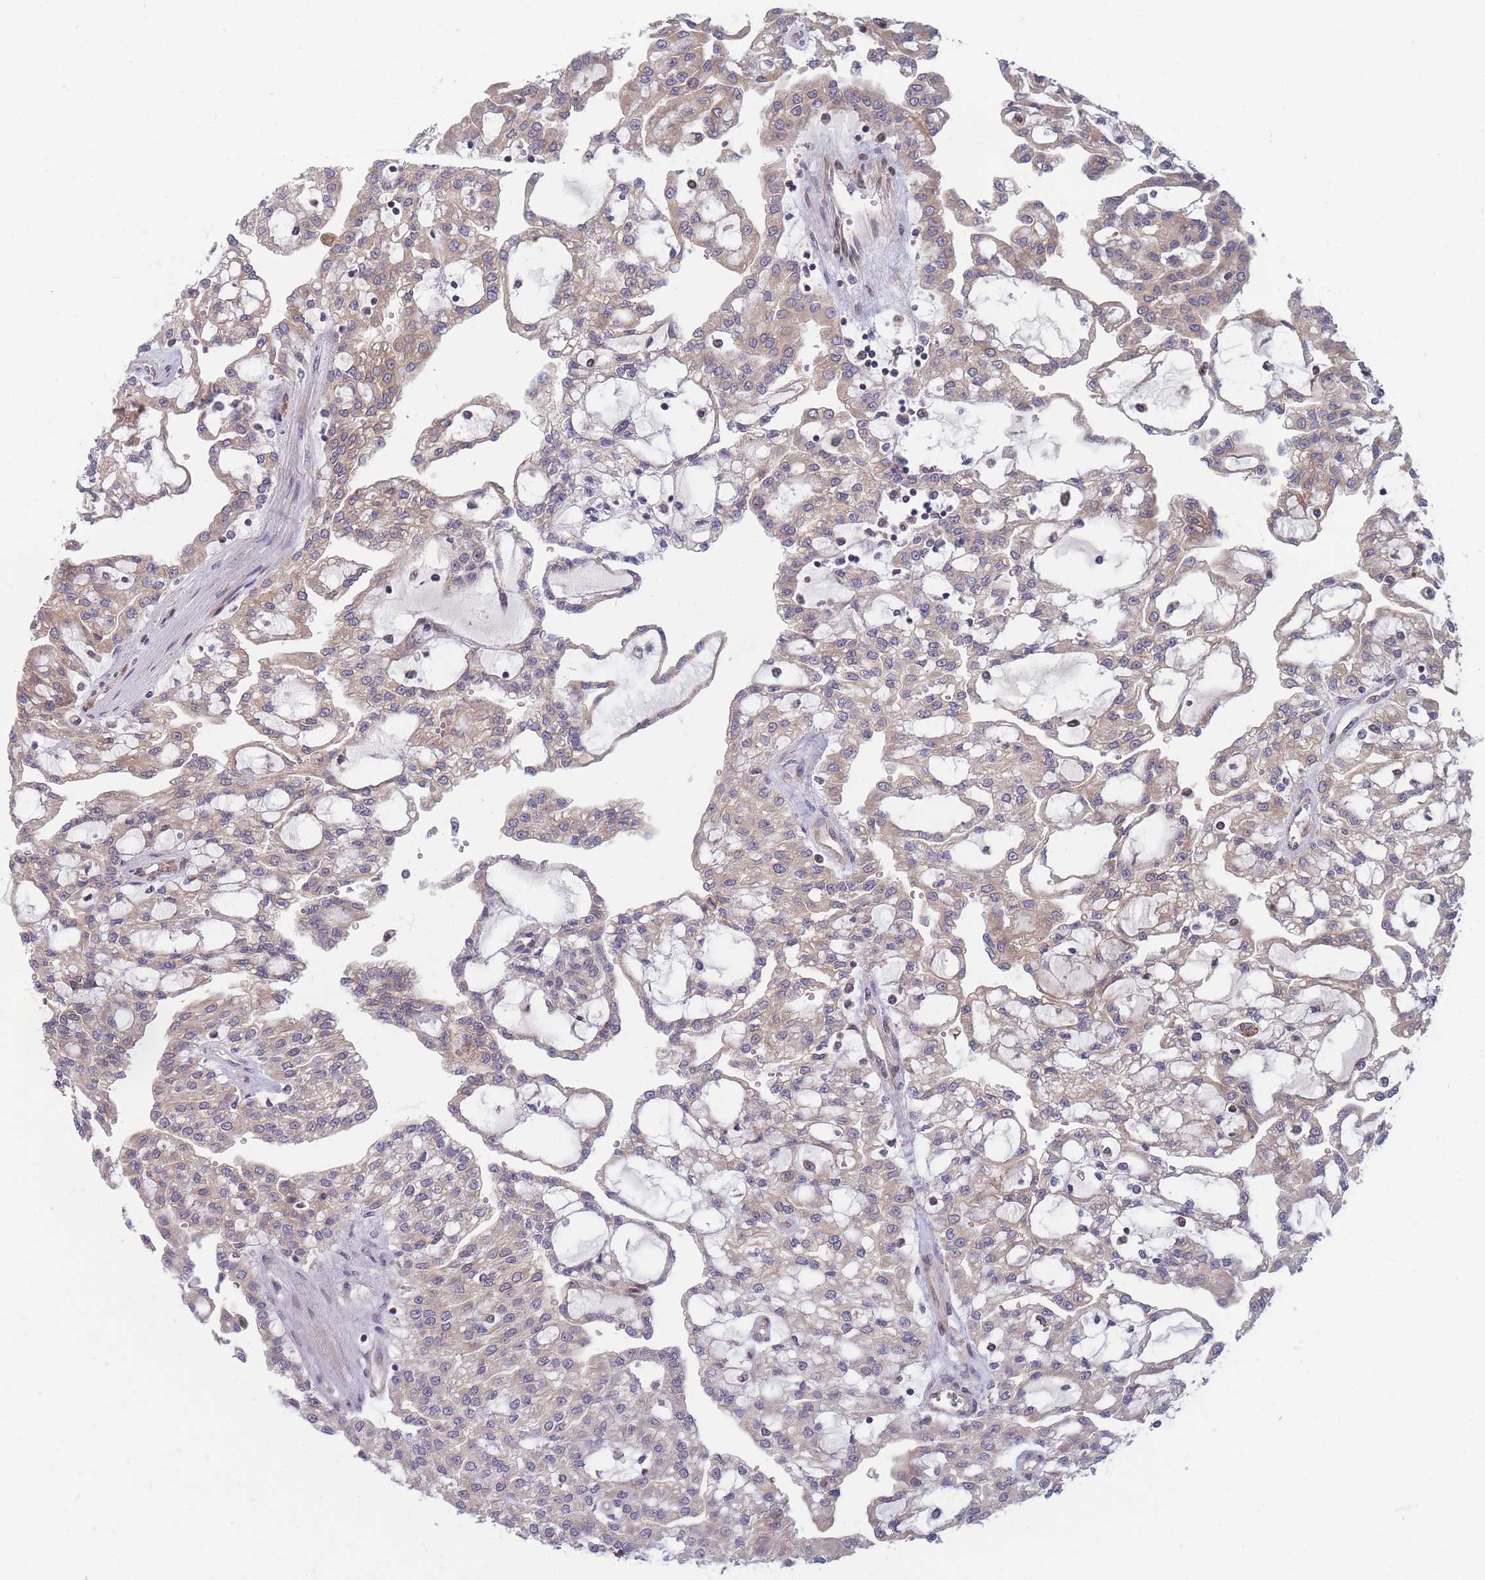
{"staining": {"intensity": "weak", "quantity": ">75%", "location": "cytoplasmic/membranous"}, "tissue": "renal cancer", "cell_type": "Tumor cells", "image_type": "cancer", "snomed": [{"axis": "morphology", "description": "Adenocarcinoma, NOS"}, {"axis": "topography", "description": "Kidney"}], "caption": "Protein staining of adenocarcinoma (renal) tissue reveals weak cytoplasmic/membranous expression in approximately >75% of tumor cells.", "gene": "TMEM131L", "patient": {"sex": "male", "age": 63}}